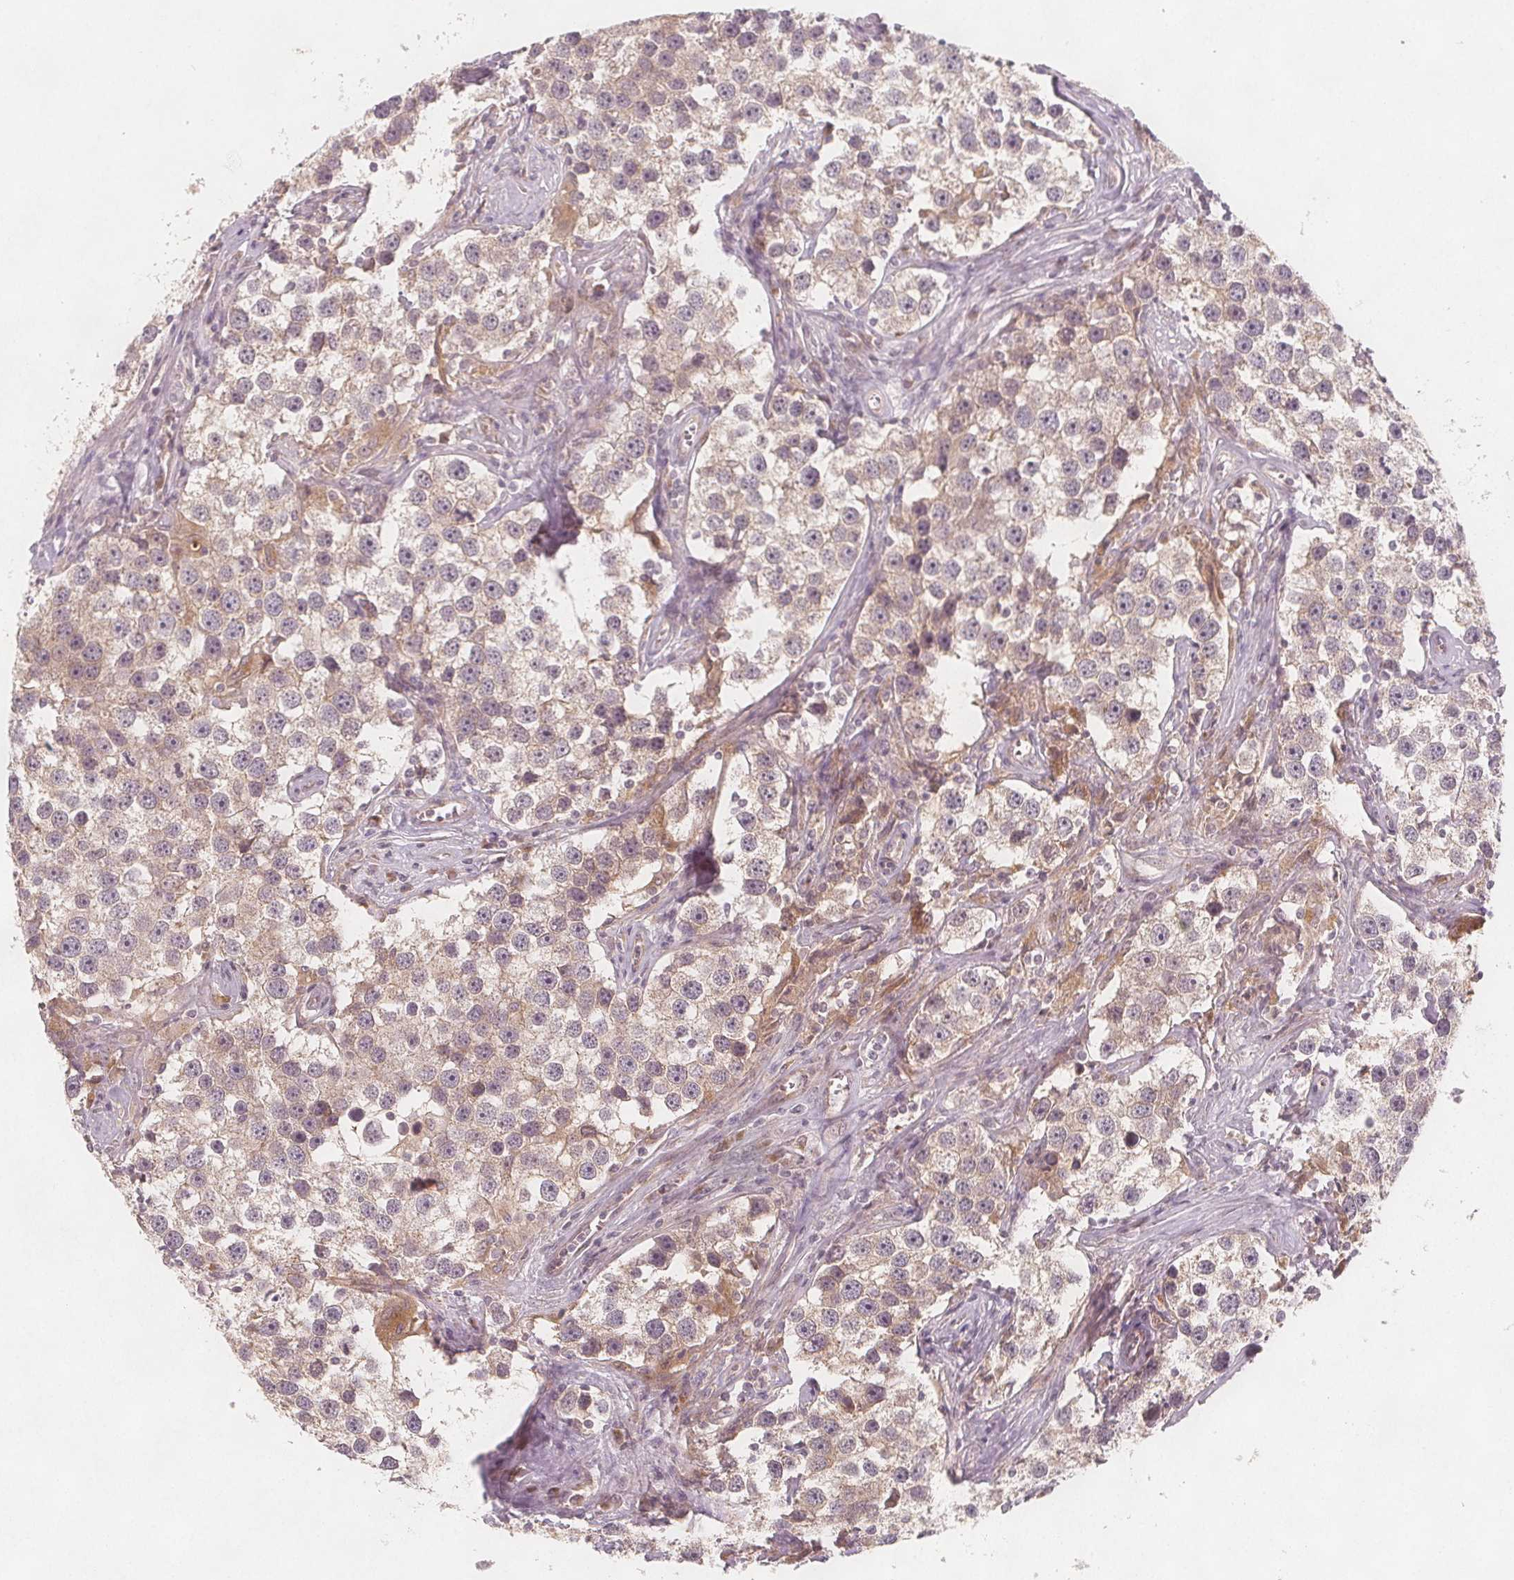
{"staining": {"intensity": "moderate", "quantity": "25%-75%", "location": "cytoplasmic/membranous"}, "tissue": "testis cancer", "cell_type": "Tumor cells", "image_type": "cancer", "snomed": [{"axis": "morphology", "description": "Seminoma, NOS"}, {"axis": "topography", "description": "Testis"}], "caption": "A medium amount of moderate cytoplasmic/membranous staining is present in about 25%-75% of tumor cells in testis cancer tissue.", "gene": "NCSTN", "patient": {"sex": "male", "age": 49}}